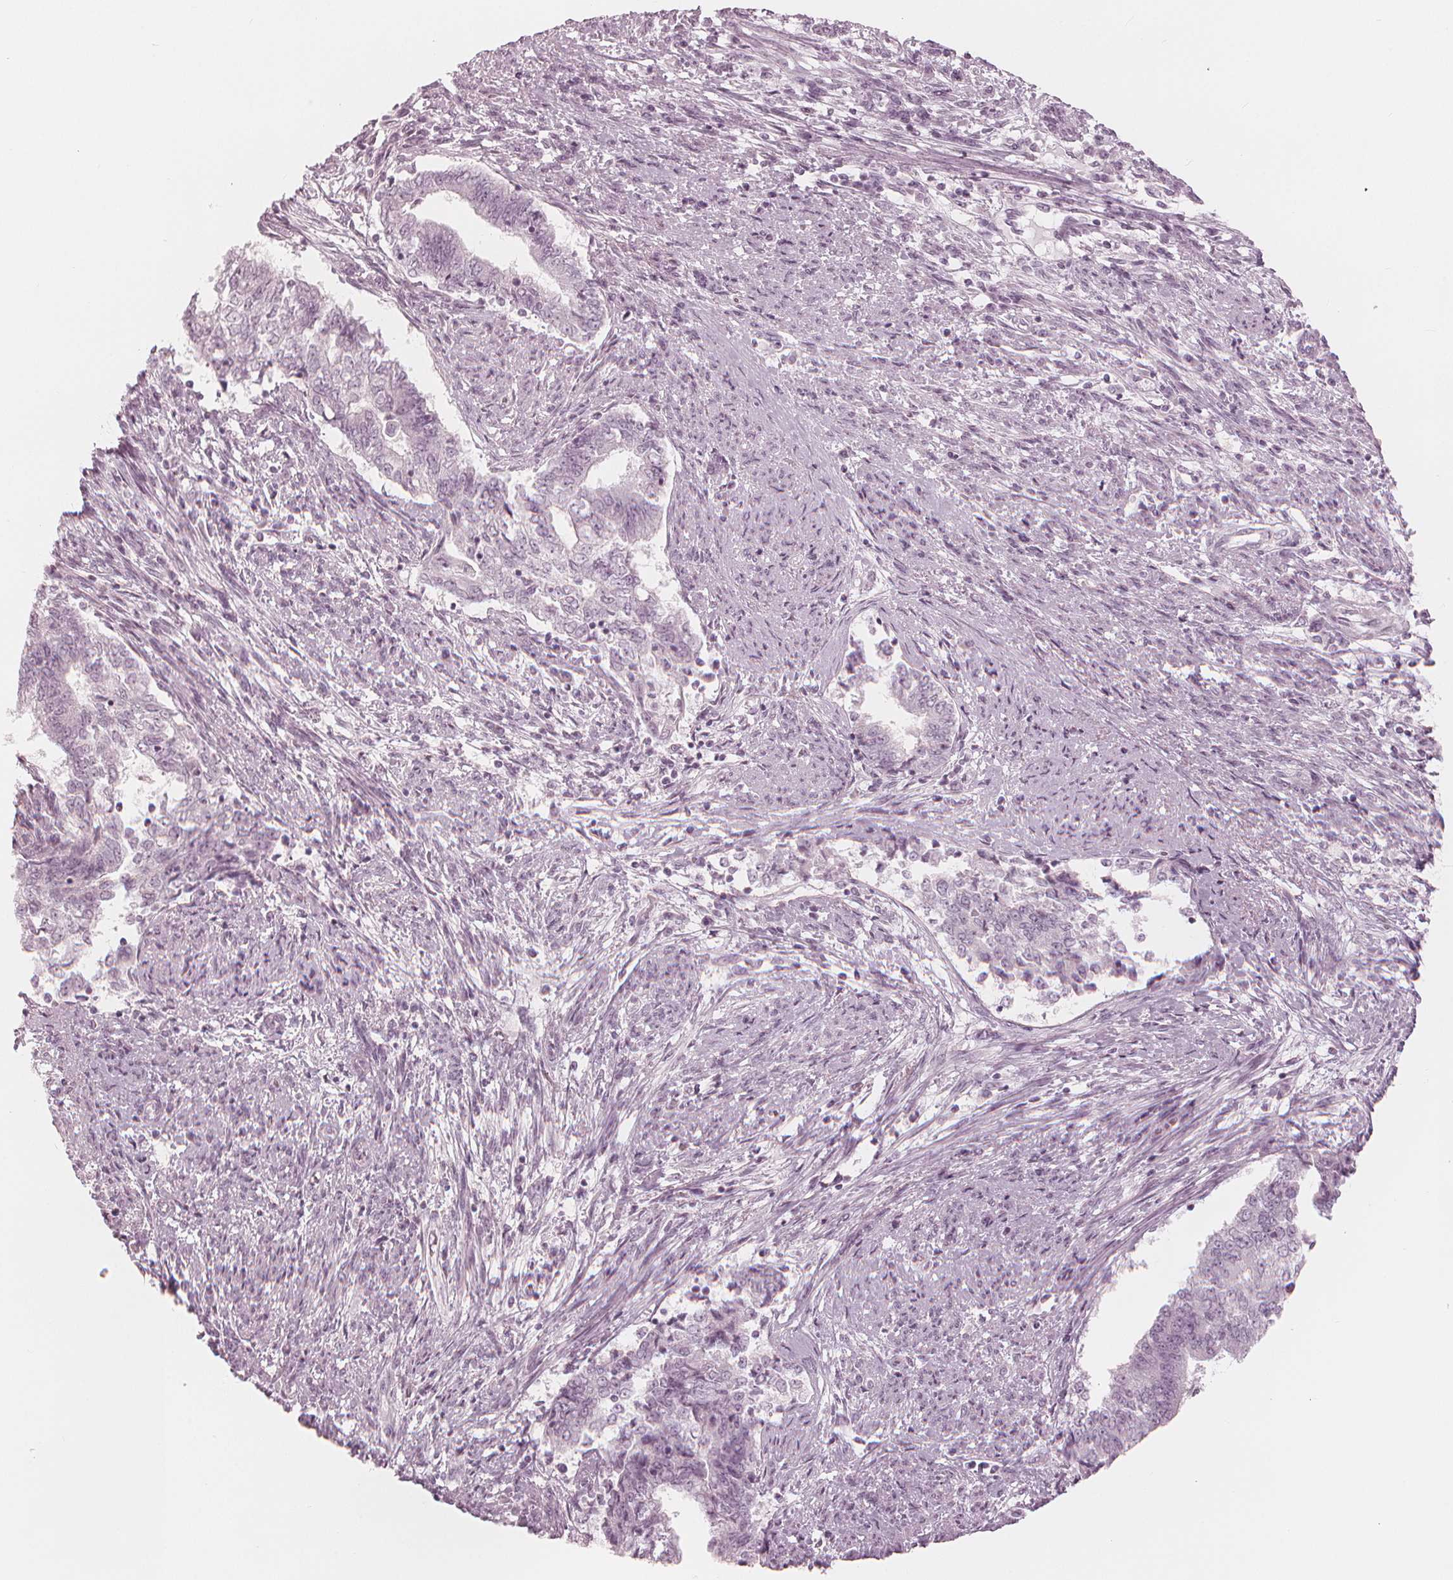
{"staining": {"intensity": "negative", "quantity": "none", "location": "none"}, "tissue": "endometrial cancer", "cell_type": "Tumor cells", "image_type": "cancer", "snomed": [{"axis": "morphology", "description": "Adenocarcinoma, NOS"}, {"axis": "topography", "description": "Endometrium"}], "caption": "IHC of human endometrial cancer (adenocarcinoma) reveals no staining in tumor cells.", "gene": "PAEP", "patient": {"sex": "female", "age": 65}}